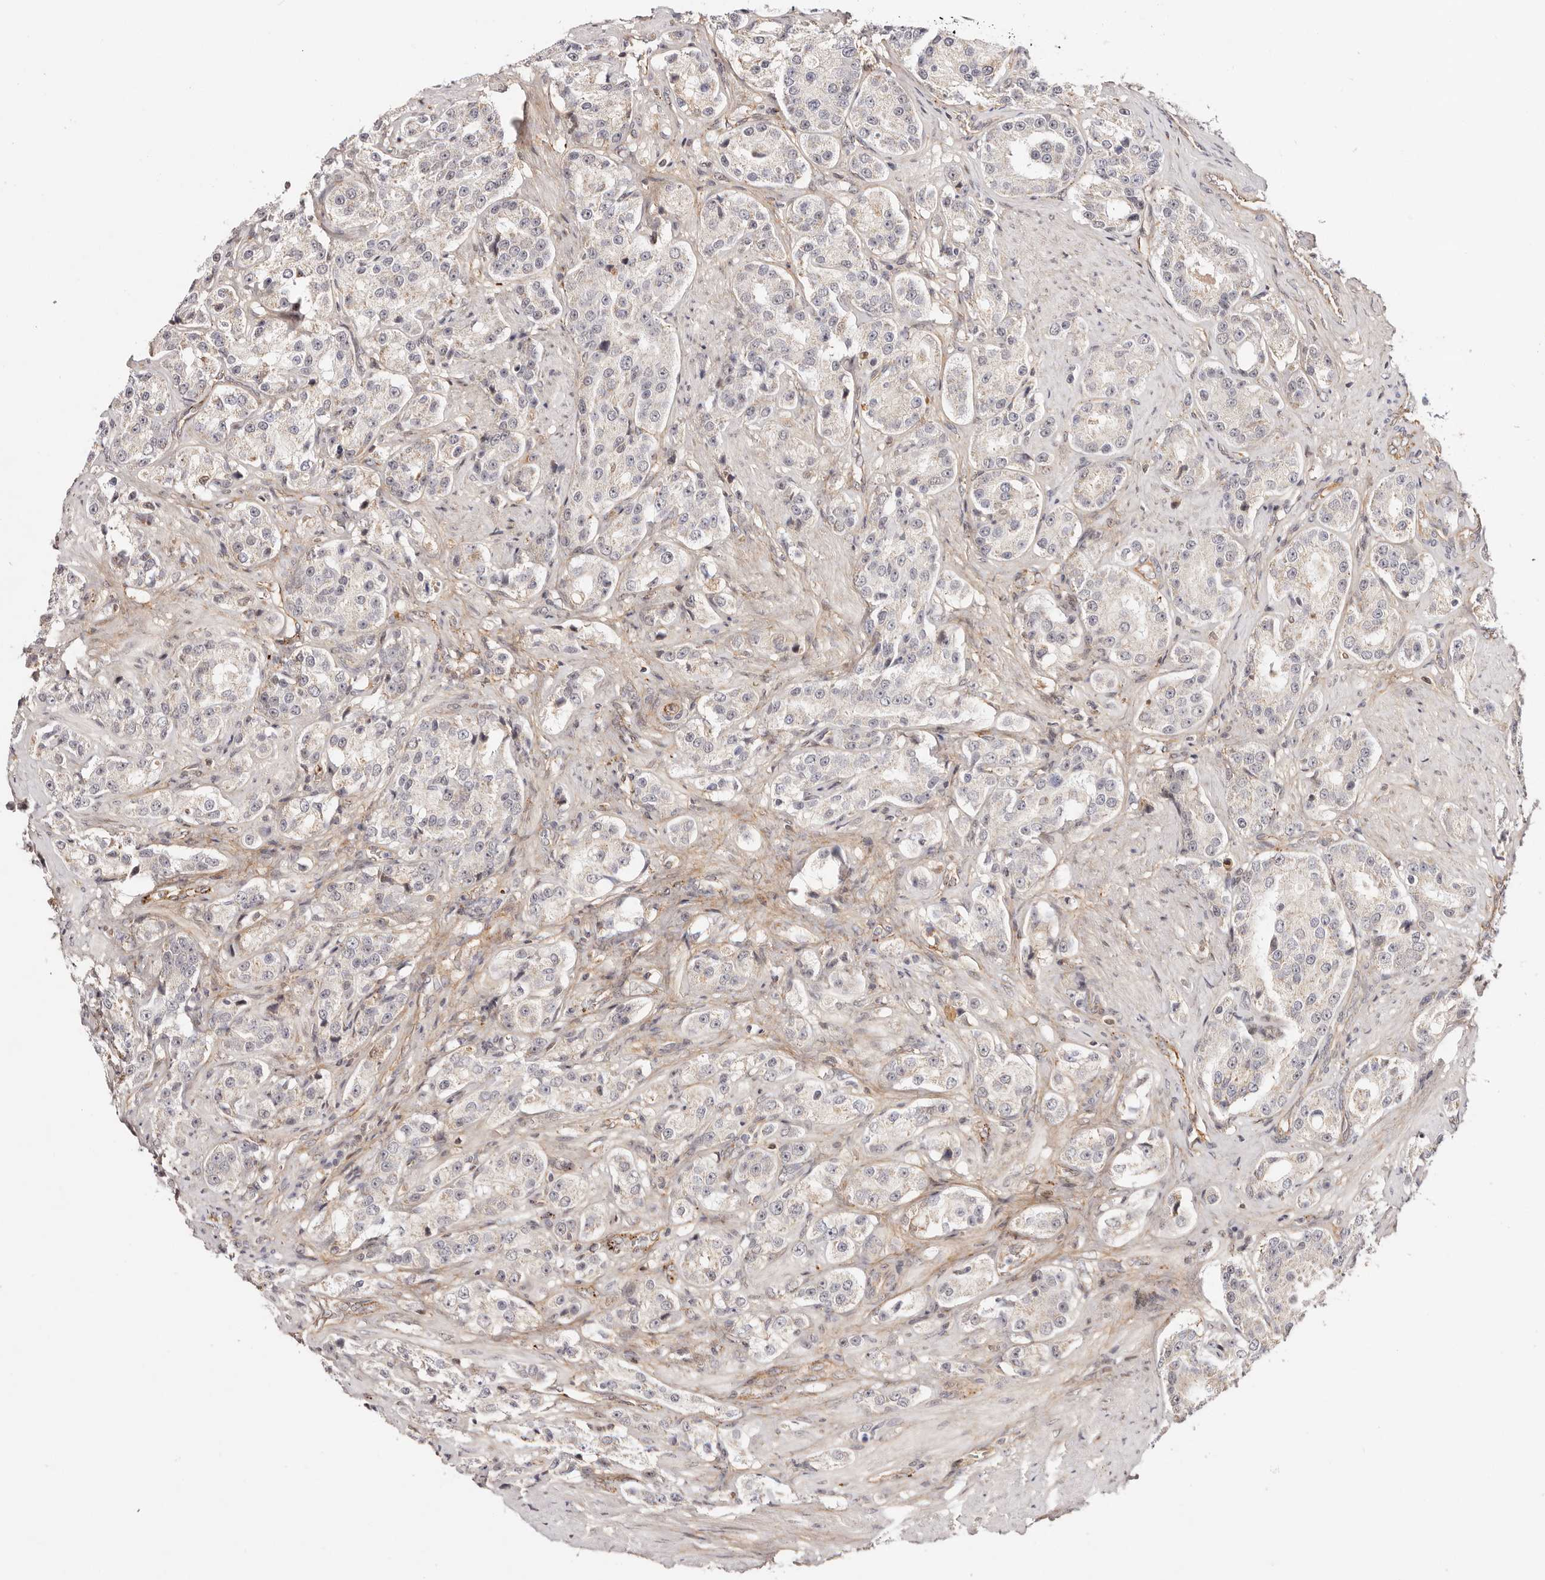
{"staining": {"intensity": "negative", "quantity": "none", "location": "none"}, "tissue": "prostate cancer", "cell_type": "Tumor cells", "image_type": "cancer", "snomed": [{"axis": "morphology", "description": "Adenocarcinoma, High grade"}, {"axis": "topography", "description": "Prostate"}], "caption": "Image shows no significant protein staining in tumor cells of high-grade adenocarcinoma (prostate).", "gene": "WRN", "patient": {"sex": "male", "age": 60}}